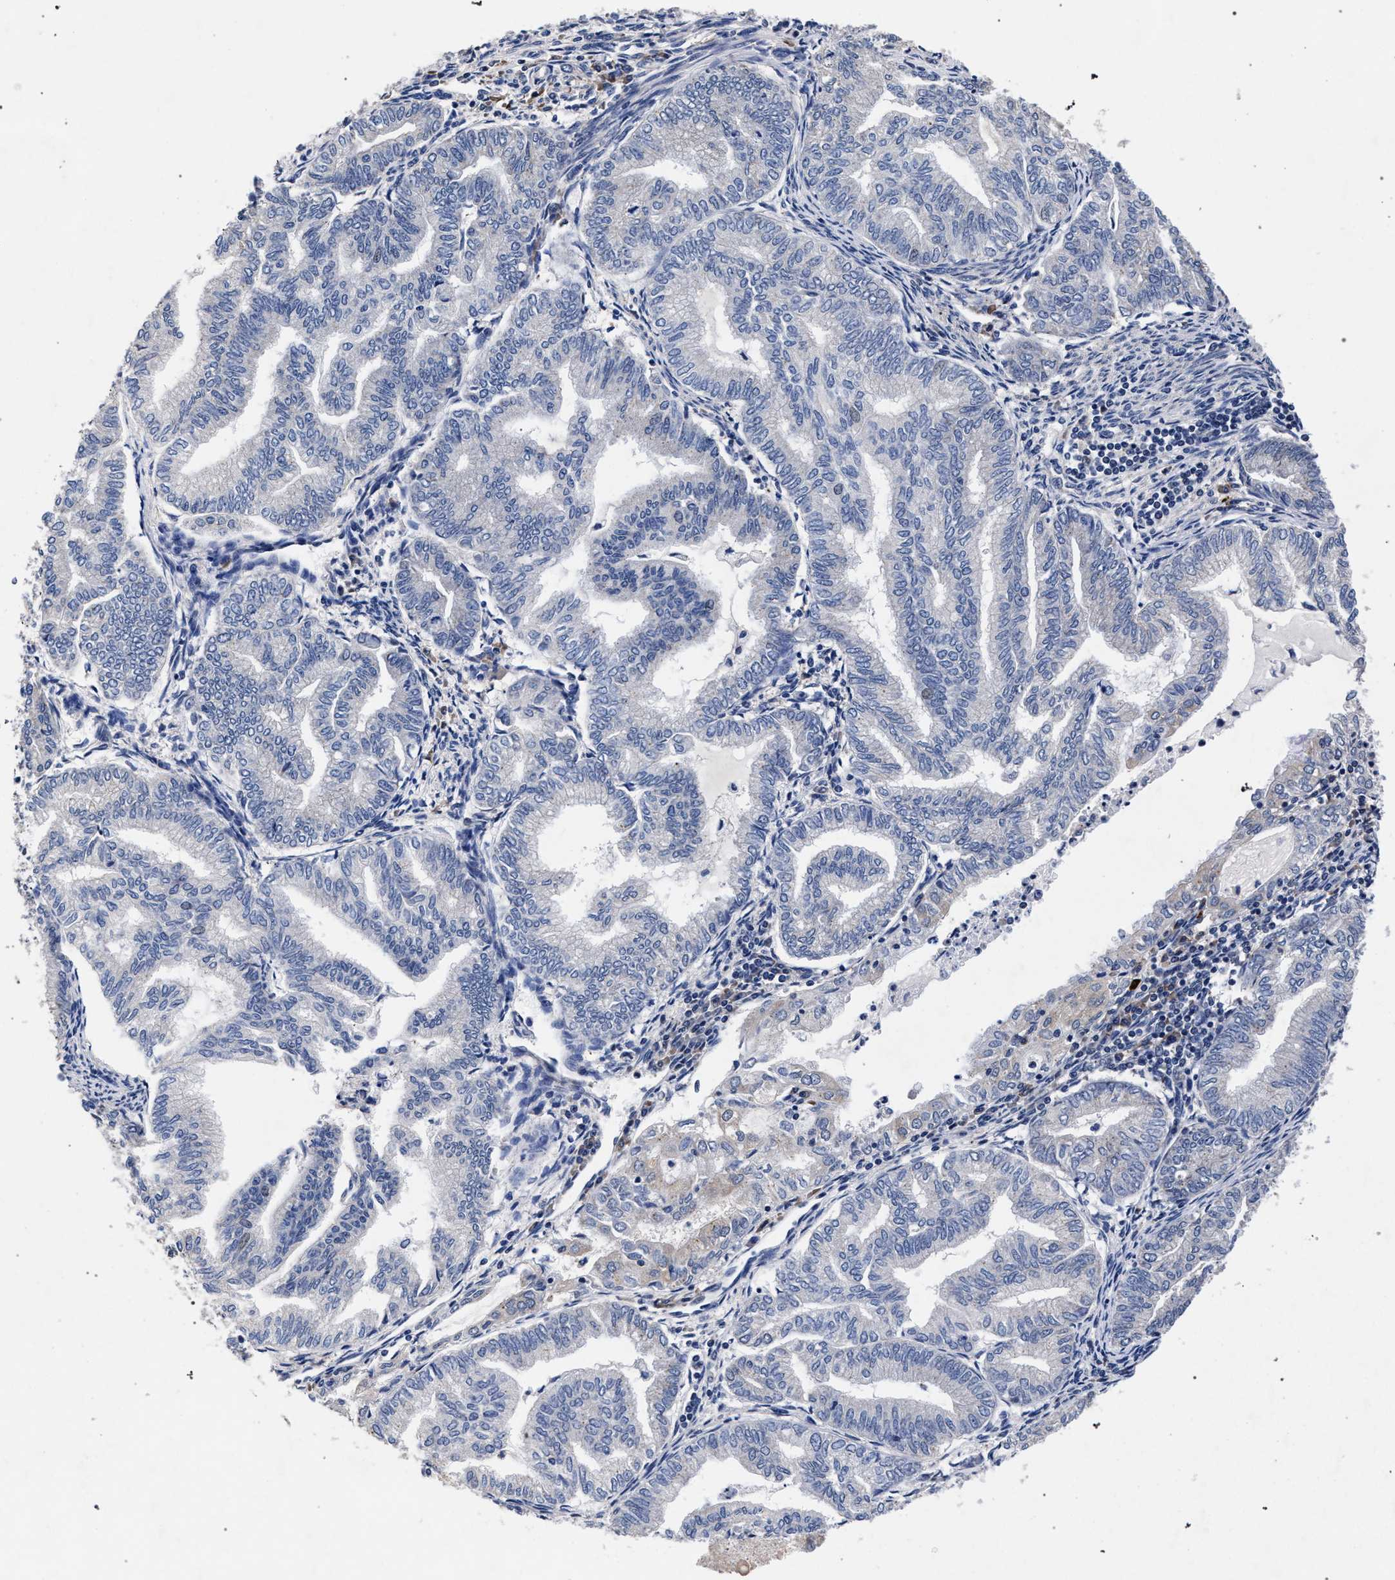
{"staining": {"intensity": "negative", "quantity": "none", "location": "none"}, "tissue": "endometrial cancer", "cell_type": "Tumor cells", "image_type": "cancer", "snomed": [{"axis": "morphology", "description": "Adenocarcinoma, NOS"}, {"axis": "topography", "description": "Endometrium"}], "caption": "Tumor cells show no significant expression in adenocarcinoma (endometrial).", "gene": "CFAP95", "patient": {"sex": "female", "age": 79}}